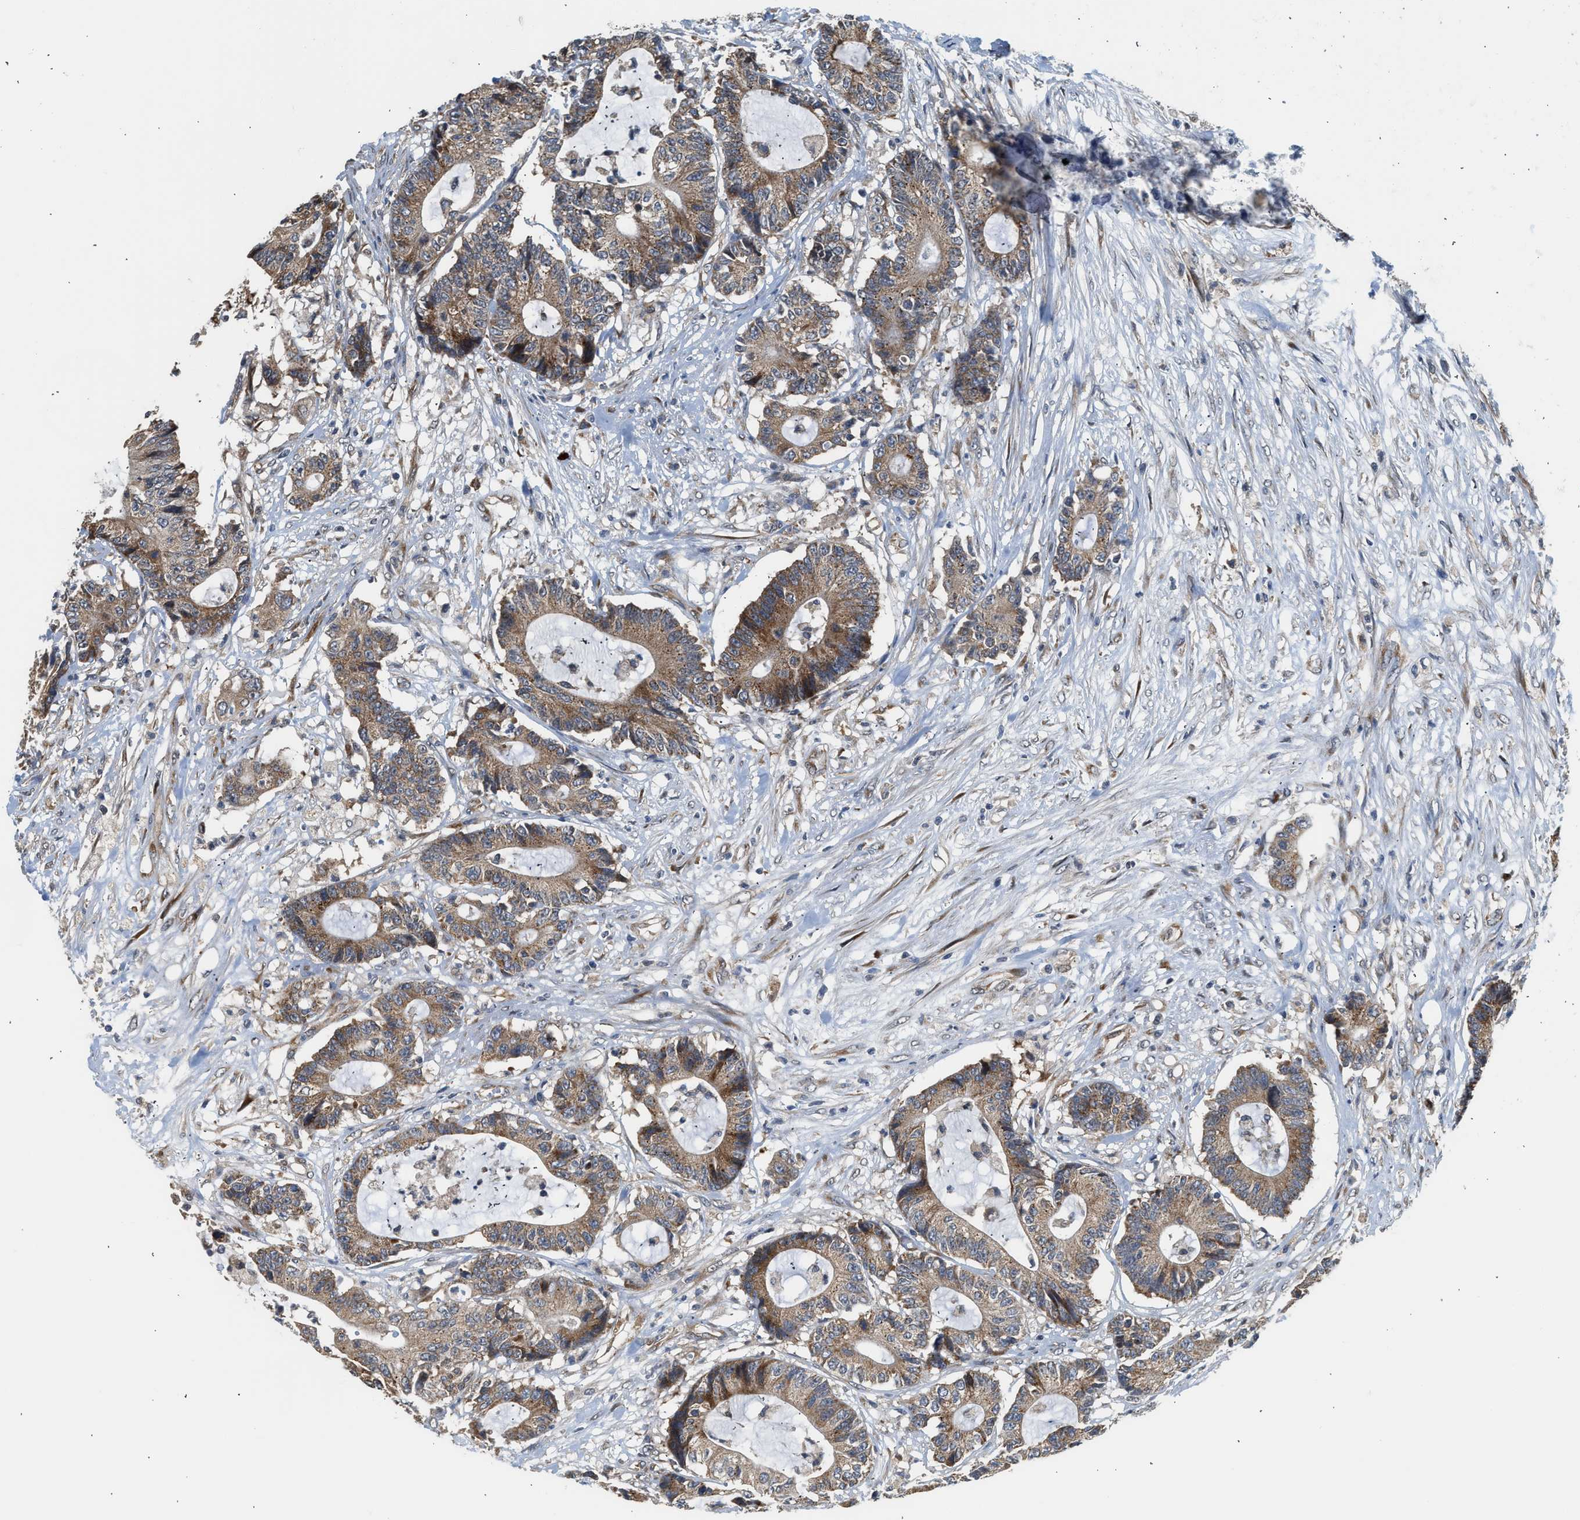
{"staining": {"intensity": "moderate", "quantity": ">75%", "location": "cytoplasmic/membranous"}, "tissue": "colorectal cancer", "cell_type": "Tumor cells", "image_type": "cancer", "snomed": [{"axis": "morphology", "description": "Adenocarcinoma, NOS"}, {"axis": "topography", "description": "Colon"}], "caption": "This photomicrograph displays immunohistochemistry (IHC) staining of human adenocarcinoma (colorectal), with medium moderate cytoplasmic/membranous staining in approximately >75% of tumor cells.", "gene": "POLG2", "patient": {"sex": "female", "age": 84}}